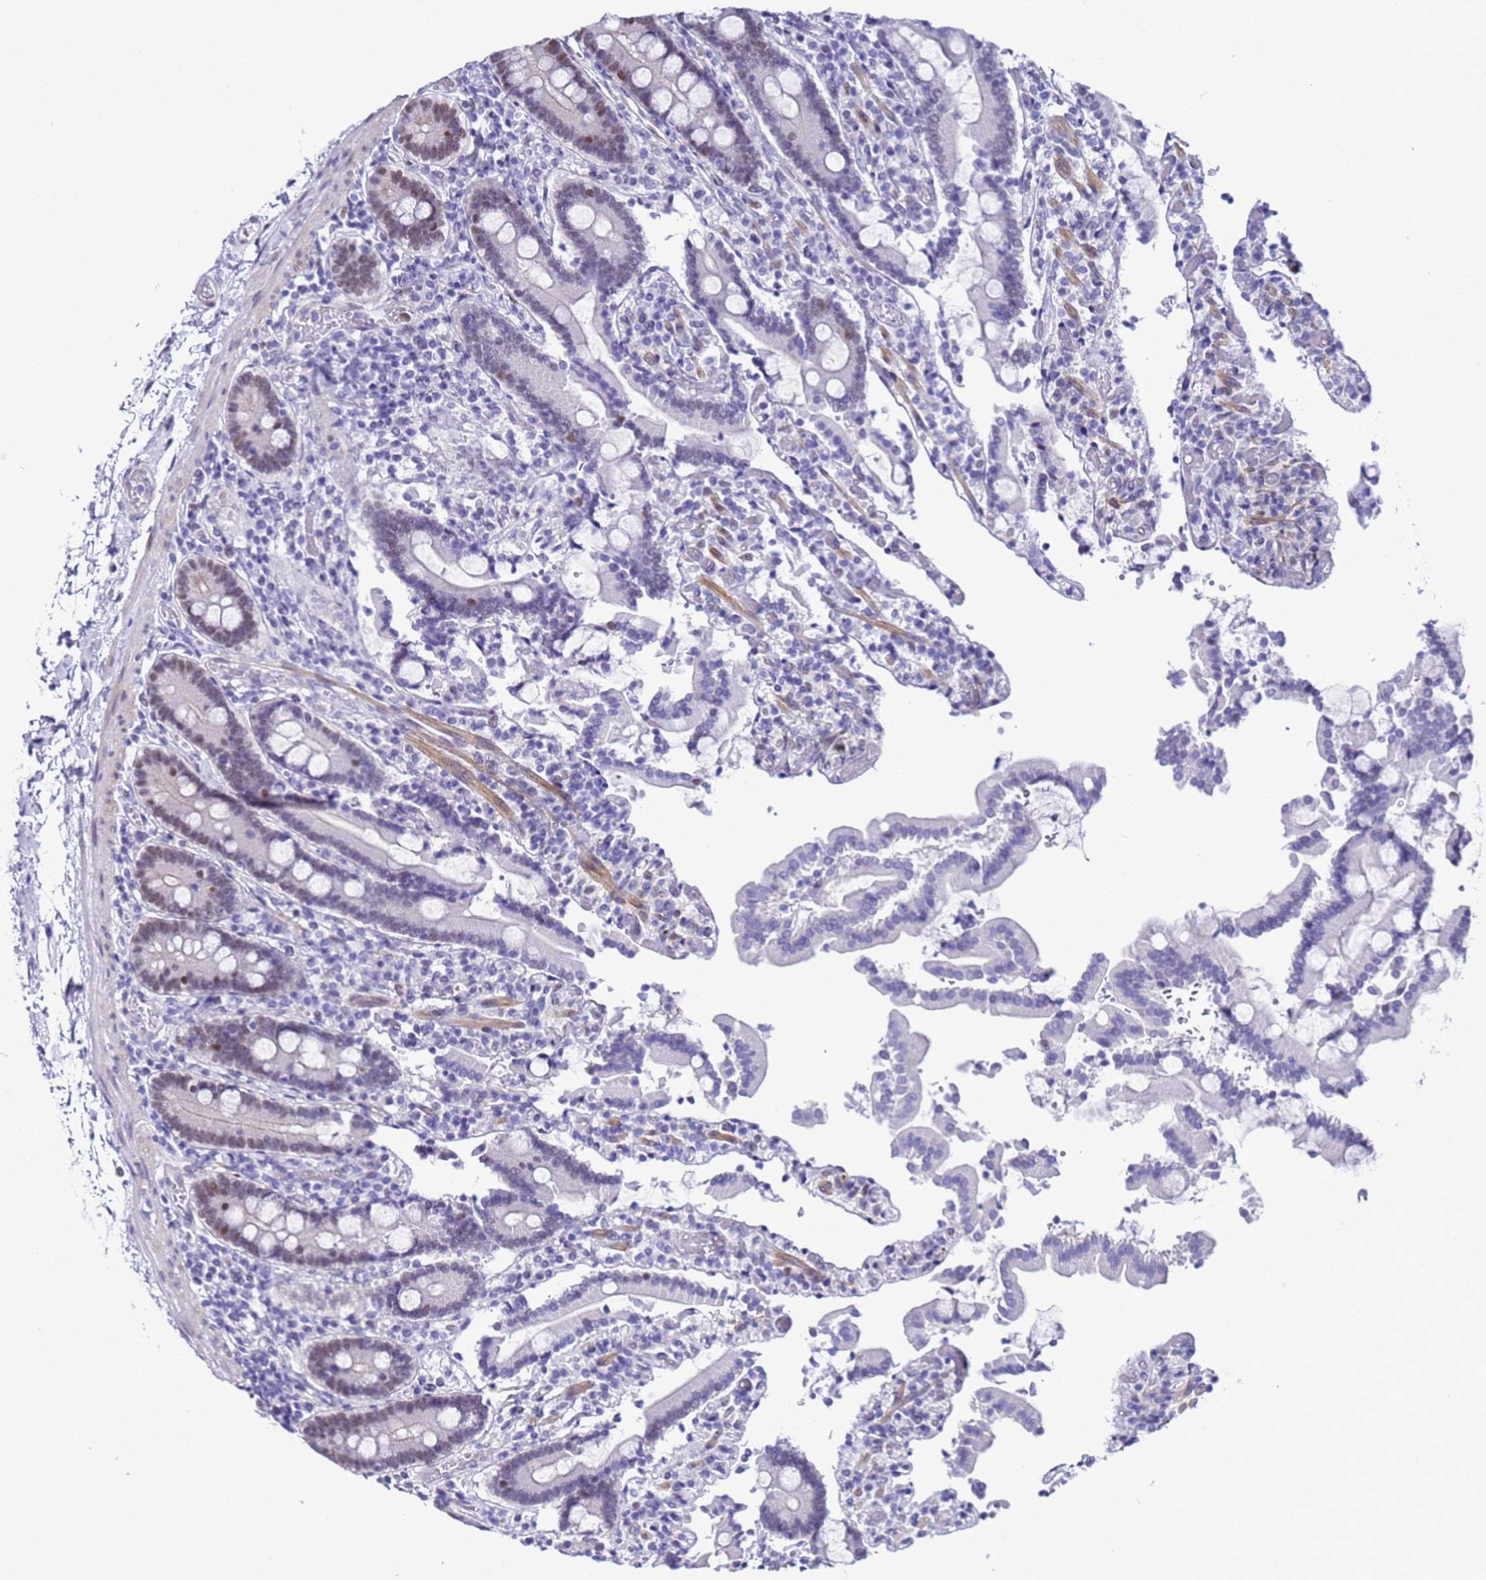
{"staining": {"intensity": "weak", "quantity": "25%-75%", "location": "nuclear"}, "tissue": "duodenum", "cell_type": "Glandular cells", "image_type": "normal", "snomed": [{"axis": "morphology", "description": "Normal tissue, NOS"}, {"axis": "topography", "description": "Duodenum"}], "caption": "Normal duodenum exhibits weak nuclear expression in about 25%-75% of glandular cells, visualized by immunohistochemistry.", "gene": "BCL7A", "patient": {"sex": "male", "age": 55}}